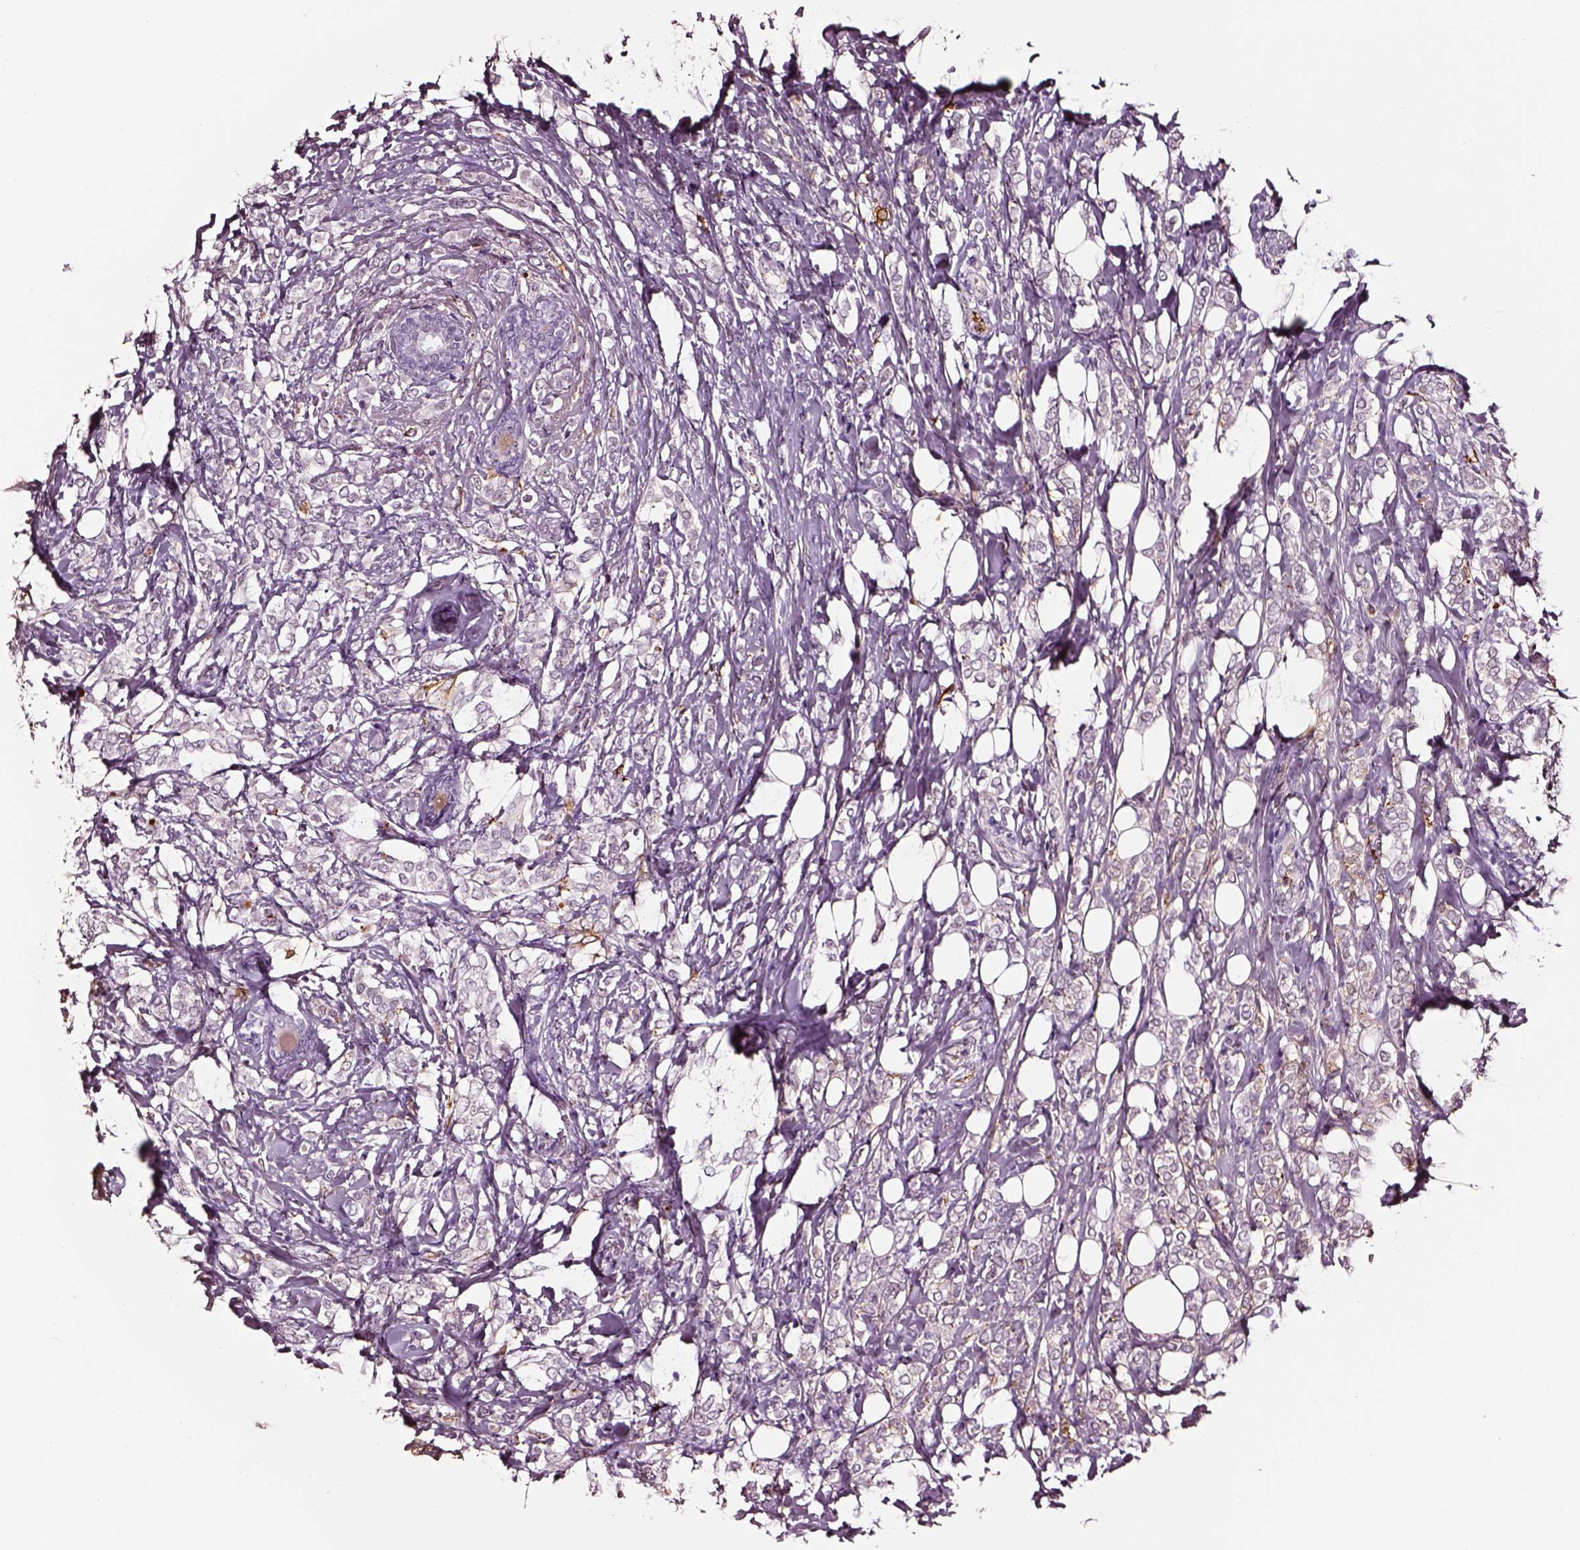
{"staining": {"intensity": "negative", "quantity": "none", "location": "none"}, "tissue": "breast cancer", "cell_type": "Tumor cells", "image_type": "cancer", "snomed": [{"axis": "morphology", "description": "Lobular carcinoma"}, {"axis": "topography", "description": "Breast"}], "caption": "A micrograph of lobular carcinoma (breast) stained for a protein demonstrates no brown staining in tumor cells.", "gene": "TF", "patient": {"sex": "female", "age": 49}}